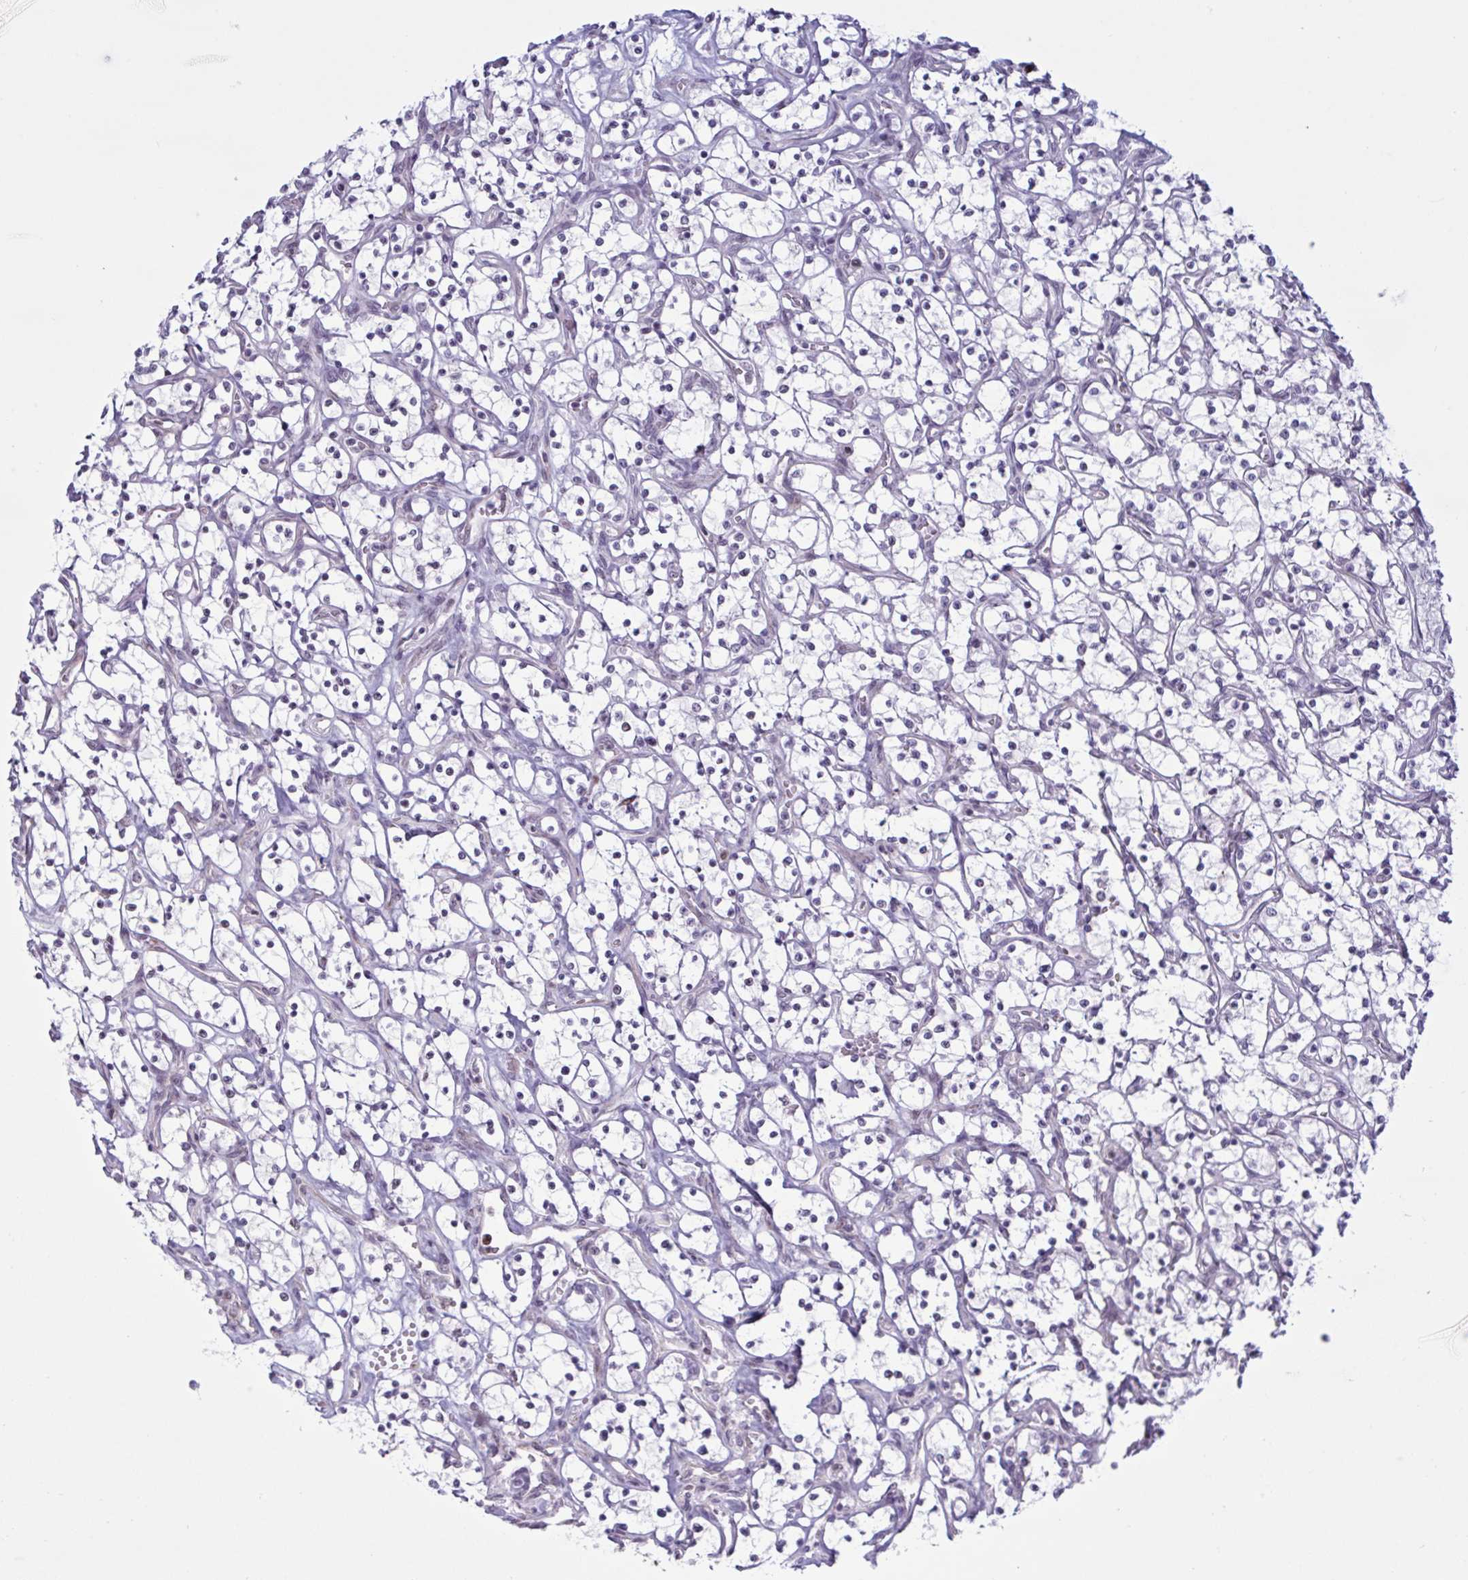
{"staining": {"intensity": "negative", "quantity": "none", "location": "none"}, "tissue": "renal cancer", "cell_type": "Tumor cells", "image_type": "cancer", "snomed": [{"axis": "morphology", "description": "Adenocarcinoma, NOS"}, {"axis": "topography", "description": "Kidney"}], "caption": "Adenocarcinoma (renal) was stained to show a protein in brown. There is no significant expression in tumor cells.", "gene": "PRMT6", "patient": {"sex": "female", "age": 69}}